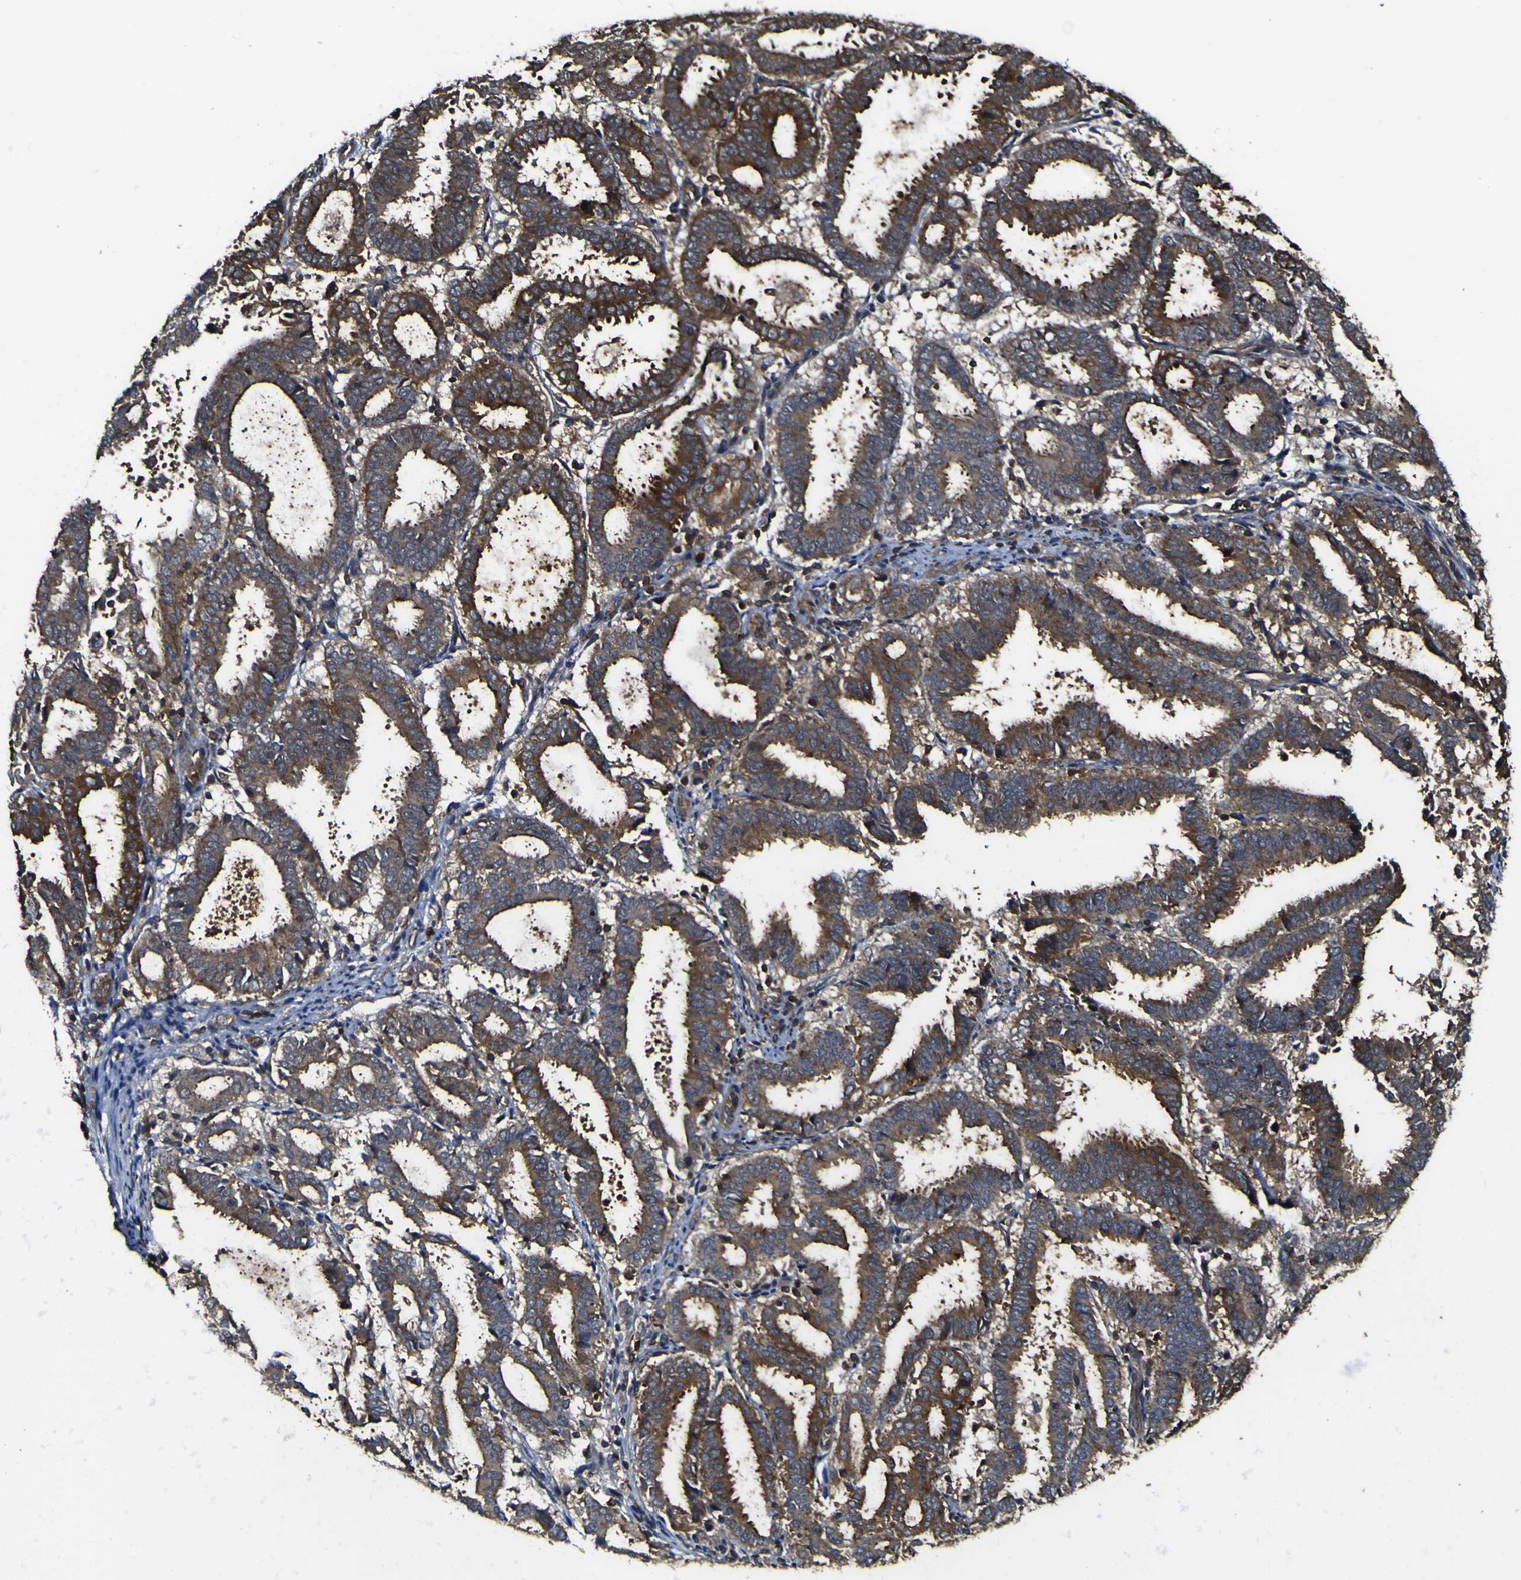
{"staining": {"intensity": "strong", "quantity": "<25%", "location": "cytoplasmic/membranous"}, "tissue": "endometrial cancer", "cell_type": "Tumor cells", "image_type": "cancer", "snomed": [{"axis": "morphology", "description": "Adenocarcinoma, NOS"}, {"axis": "topography", "description": "Uterus"}], "caption": "This is an image of immunohistochemistry staining of endometrial cancer (adenocarcinoma), which shows strong staining in the cytoplasmic/membranous of tumor cells.", "gene": "TNIK", "patient": {"sex": "female", "age": 83}}